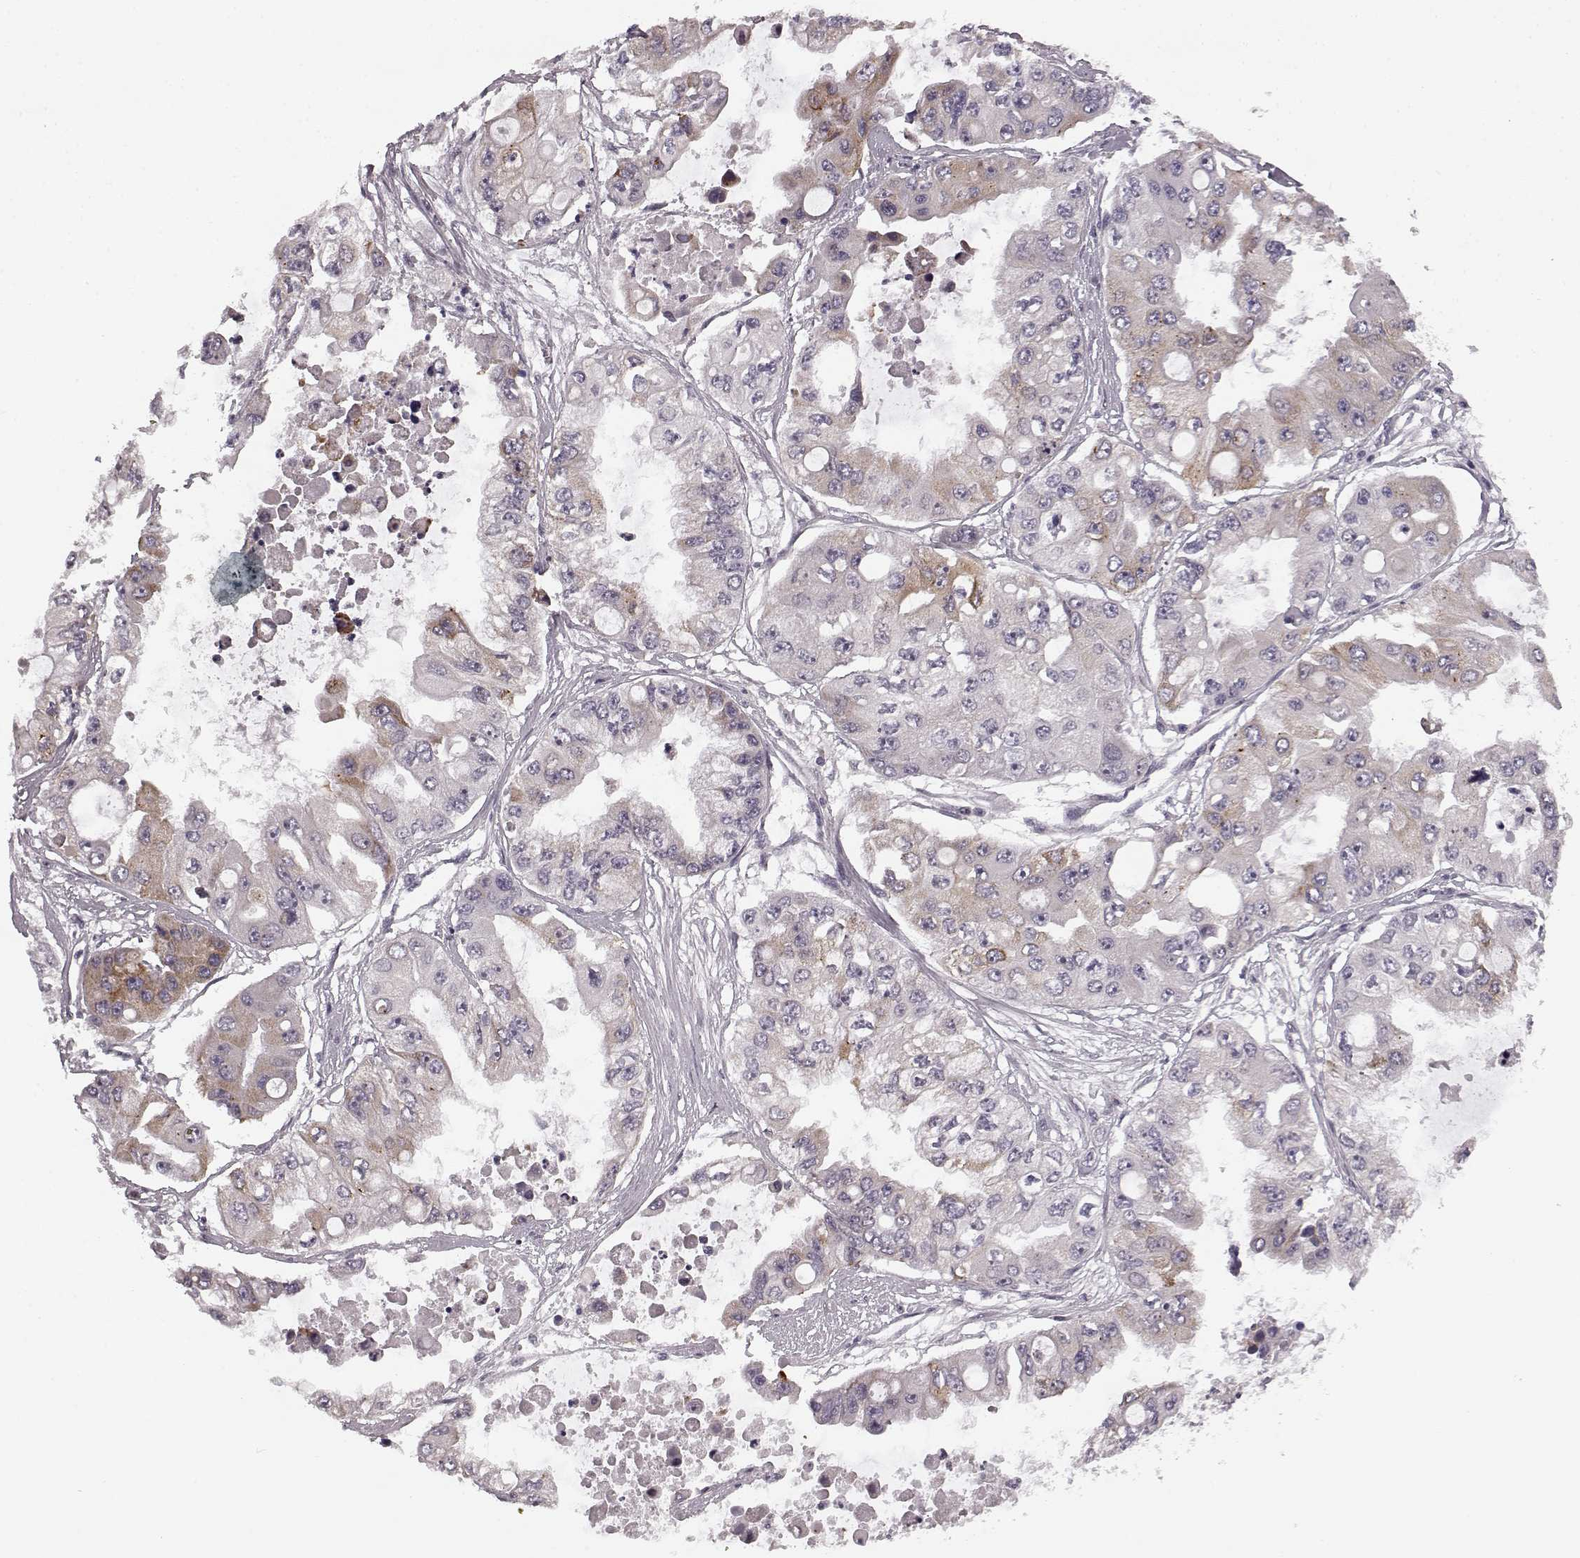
{"staining": {"intensity": "weak", "quantity": "<25%", "location": "cytoplasmic/membranous"}, "tissue": "ovarian cancer", "cell_type": "Tumor cells", "image_type": "cancer", "snomed": [{"axis": "morphology", "description": "Cystadenocarcinoma, serous, NOS"}, {"axis": "topography", "description": "Ovary"}], "caption": "High power microscopy micrograph of an IHC micrograph of serous cystadenocarcinoma (ovarian), revealing no significant positivity in tumor cells.", "gene": "FAM234B", "patient": {"sex": "female", "age": 56}}